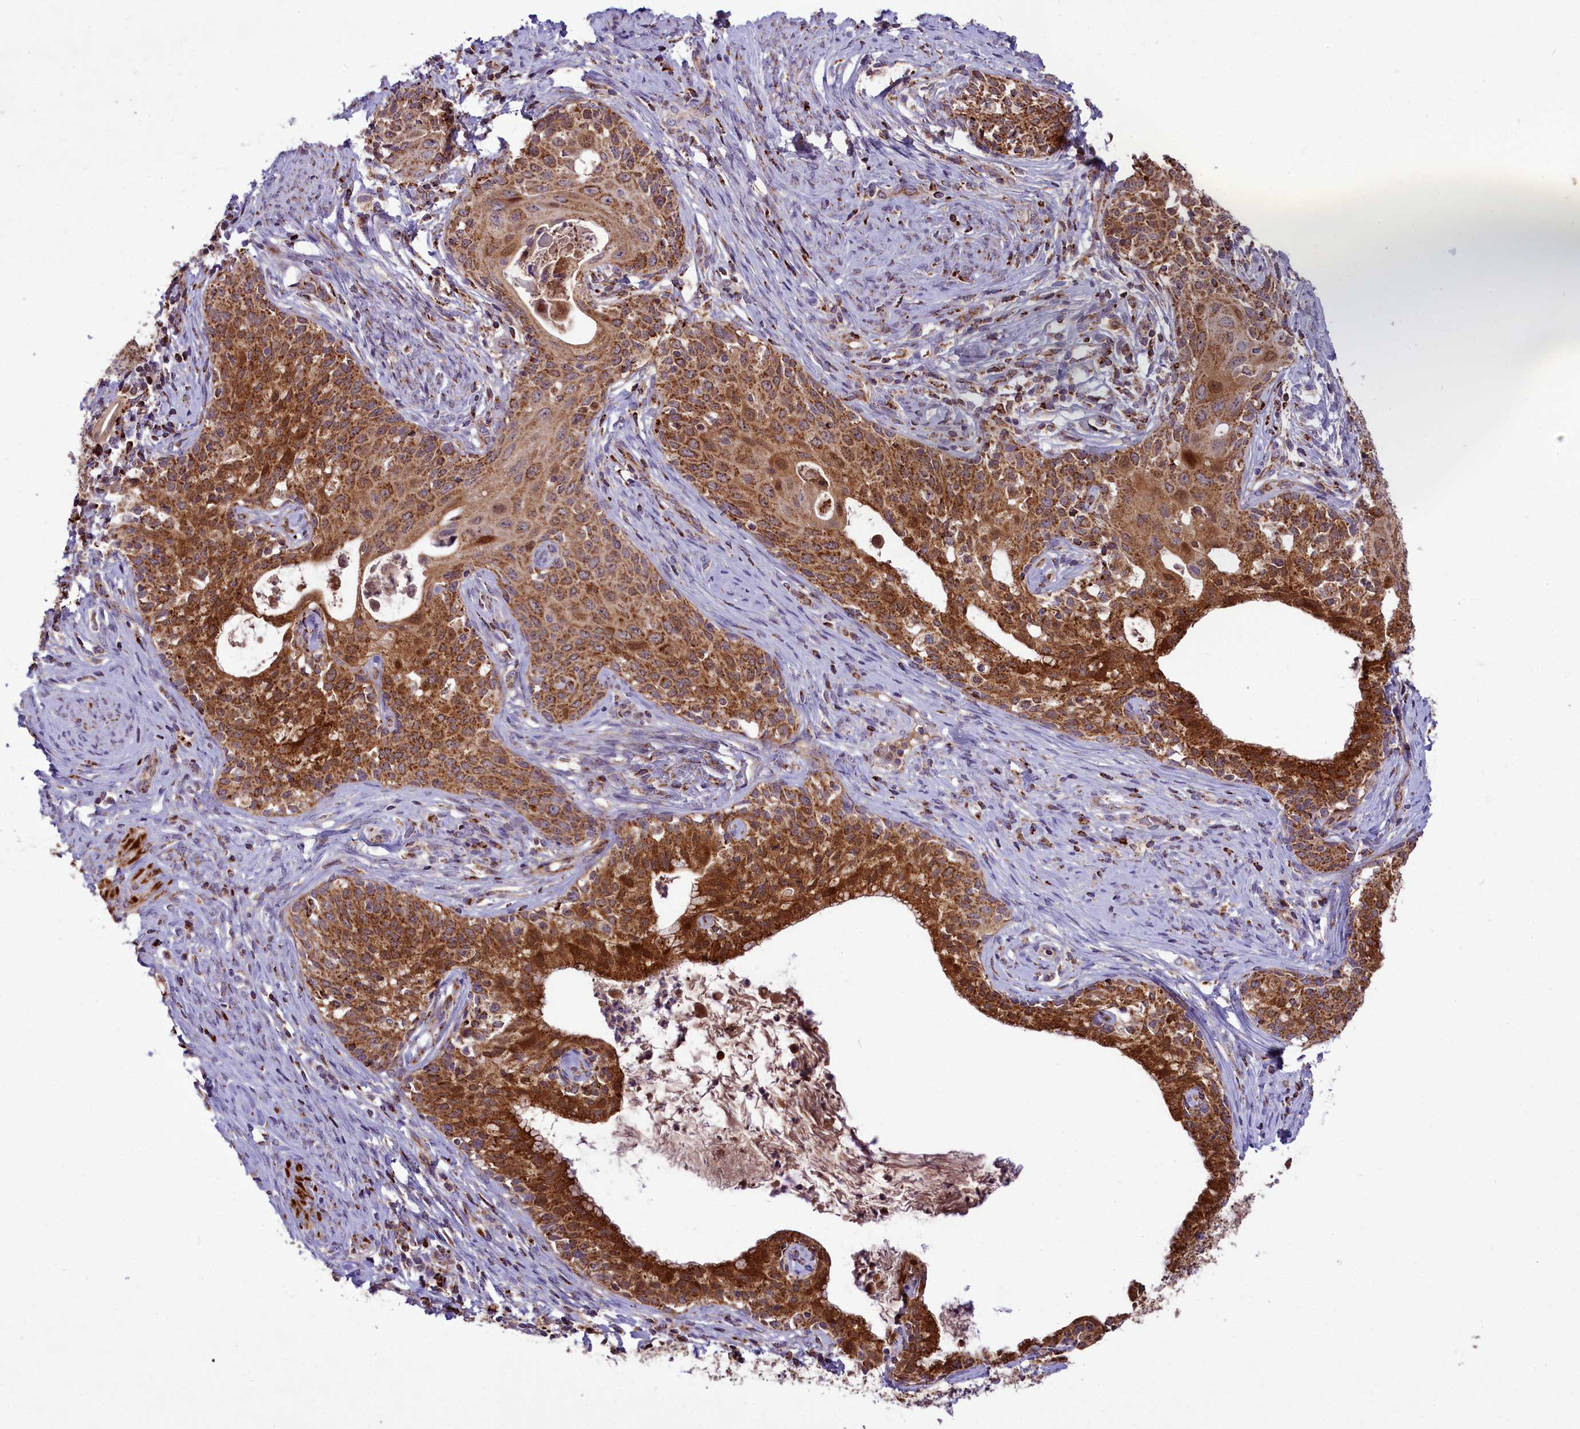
{"staining": {"intensity": "strong", "quantity": ">75%", "location": "cytoplasmic/membranous"}, "tissue": "cervical cancer", "cell_type": "Tumor cells", "image_type": "cancer", "snomed": [{"axis": "morphology", "description": "Squamous cell carcinoma, NOS"}, {"axis": "morphology", "description": "Adenocarcinoma, NOS"}, {"axis": "topography", "description": "Cervix"}], "caption": "A histopathology image showing strong cytoplasmic/membranous expression in about >75% of tumor cells in cervical adenocarcinoma, as visualized by brown immunohistochemical staining.", "gene": "COX17", "patient": {"sex": "female", "age": 52}}